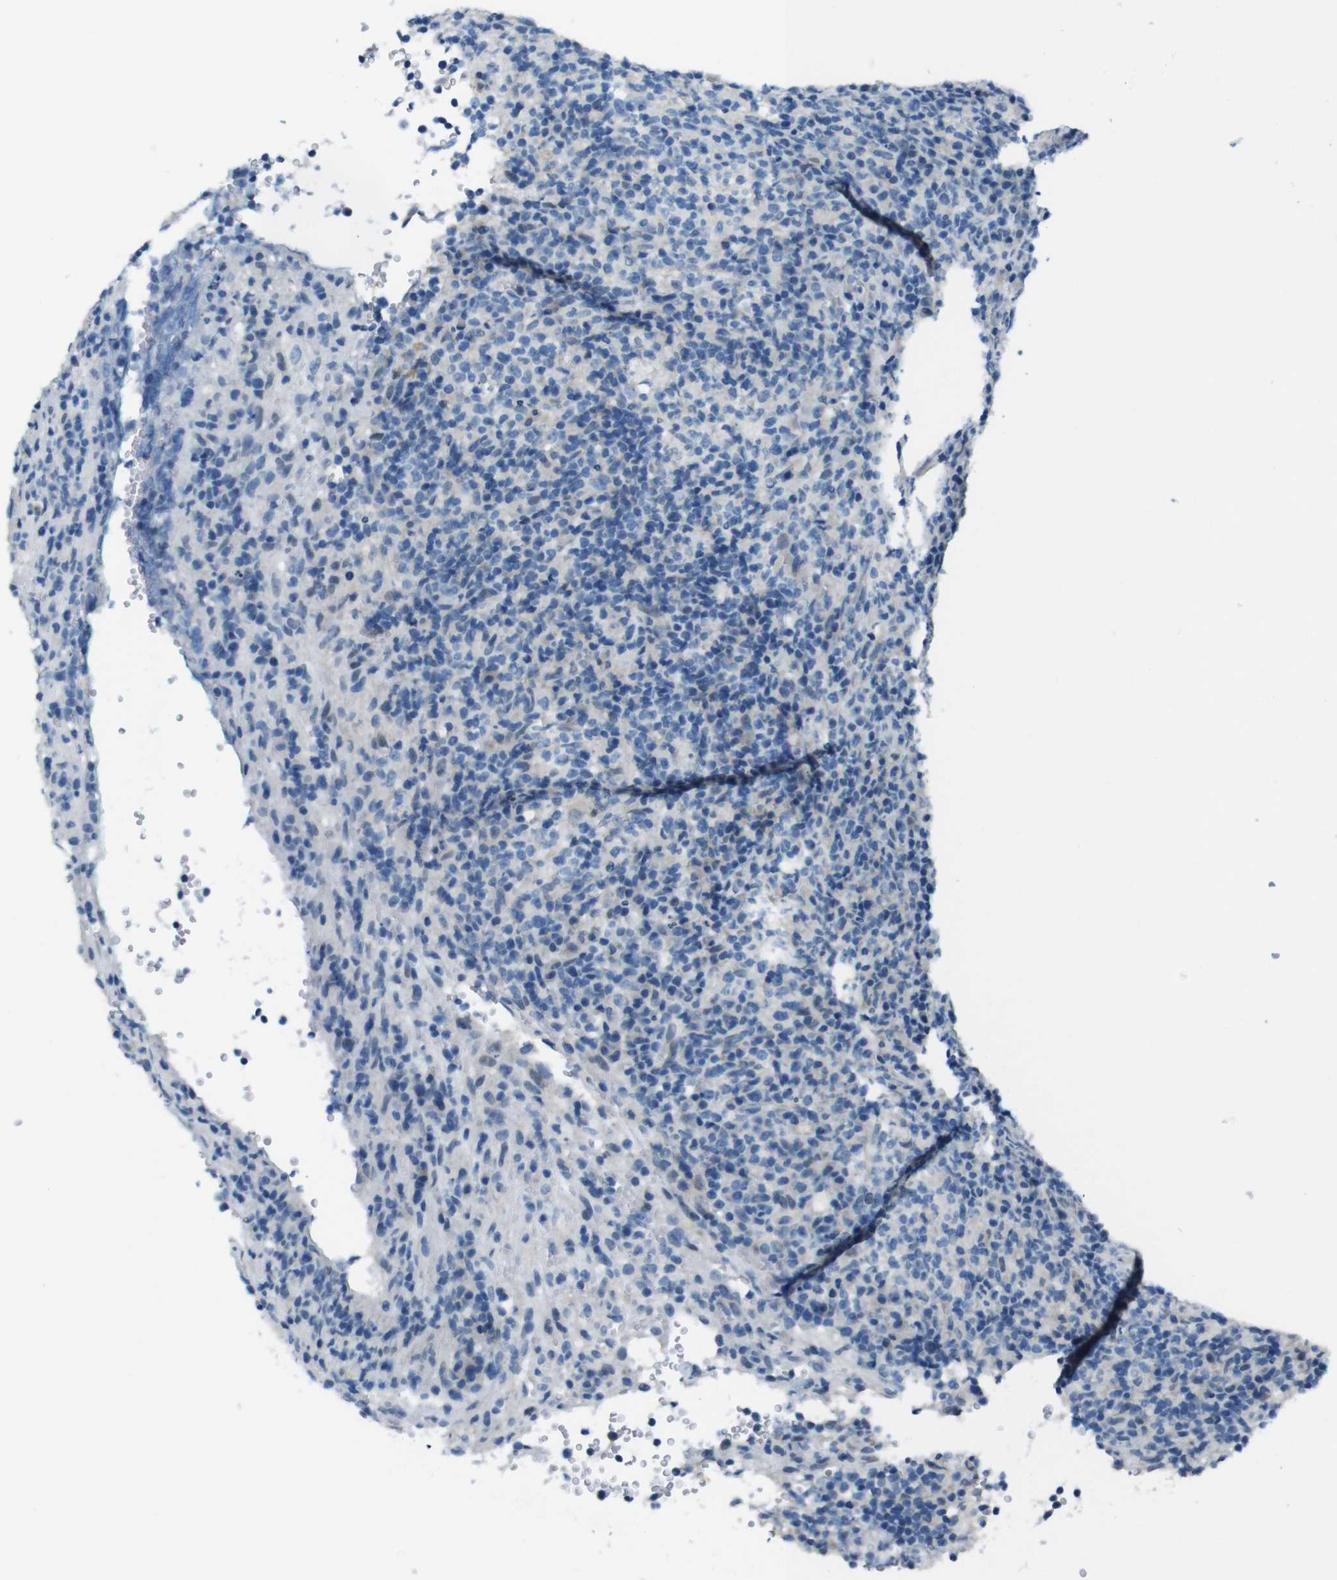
{"staining": {"intensity": "negative", "quantity": "none", "location": "none"}, "tissue": "lymphoma", "cell_type": "Tumor cells", "image_type": "cancer", "snomed": [{"axis": "morphology", "description": "Malignant lymphoma, non-Hodgkin's type, High grade"}, {"axis": "topography", "description": "Lymph node"}], "caption": "Immunohistochemical staining of human lymphoma exhibits no significant positivity in tumor cells. (DAB immunohistochemistry (IHC) with hematoxylin counter stain).", "gene": "HRH2", "patient": {"sex": "female", "age": 76}}